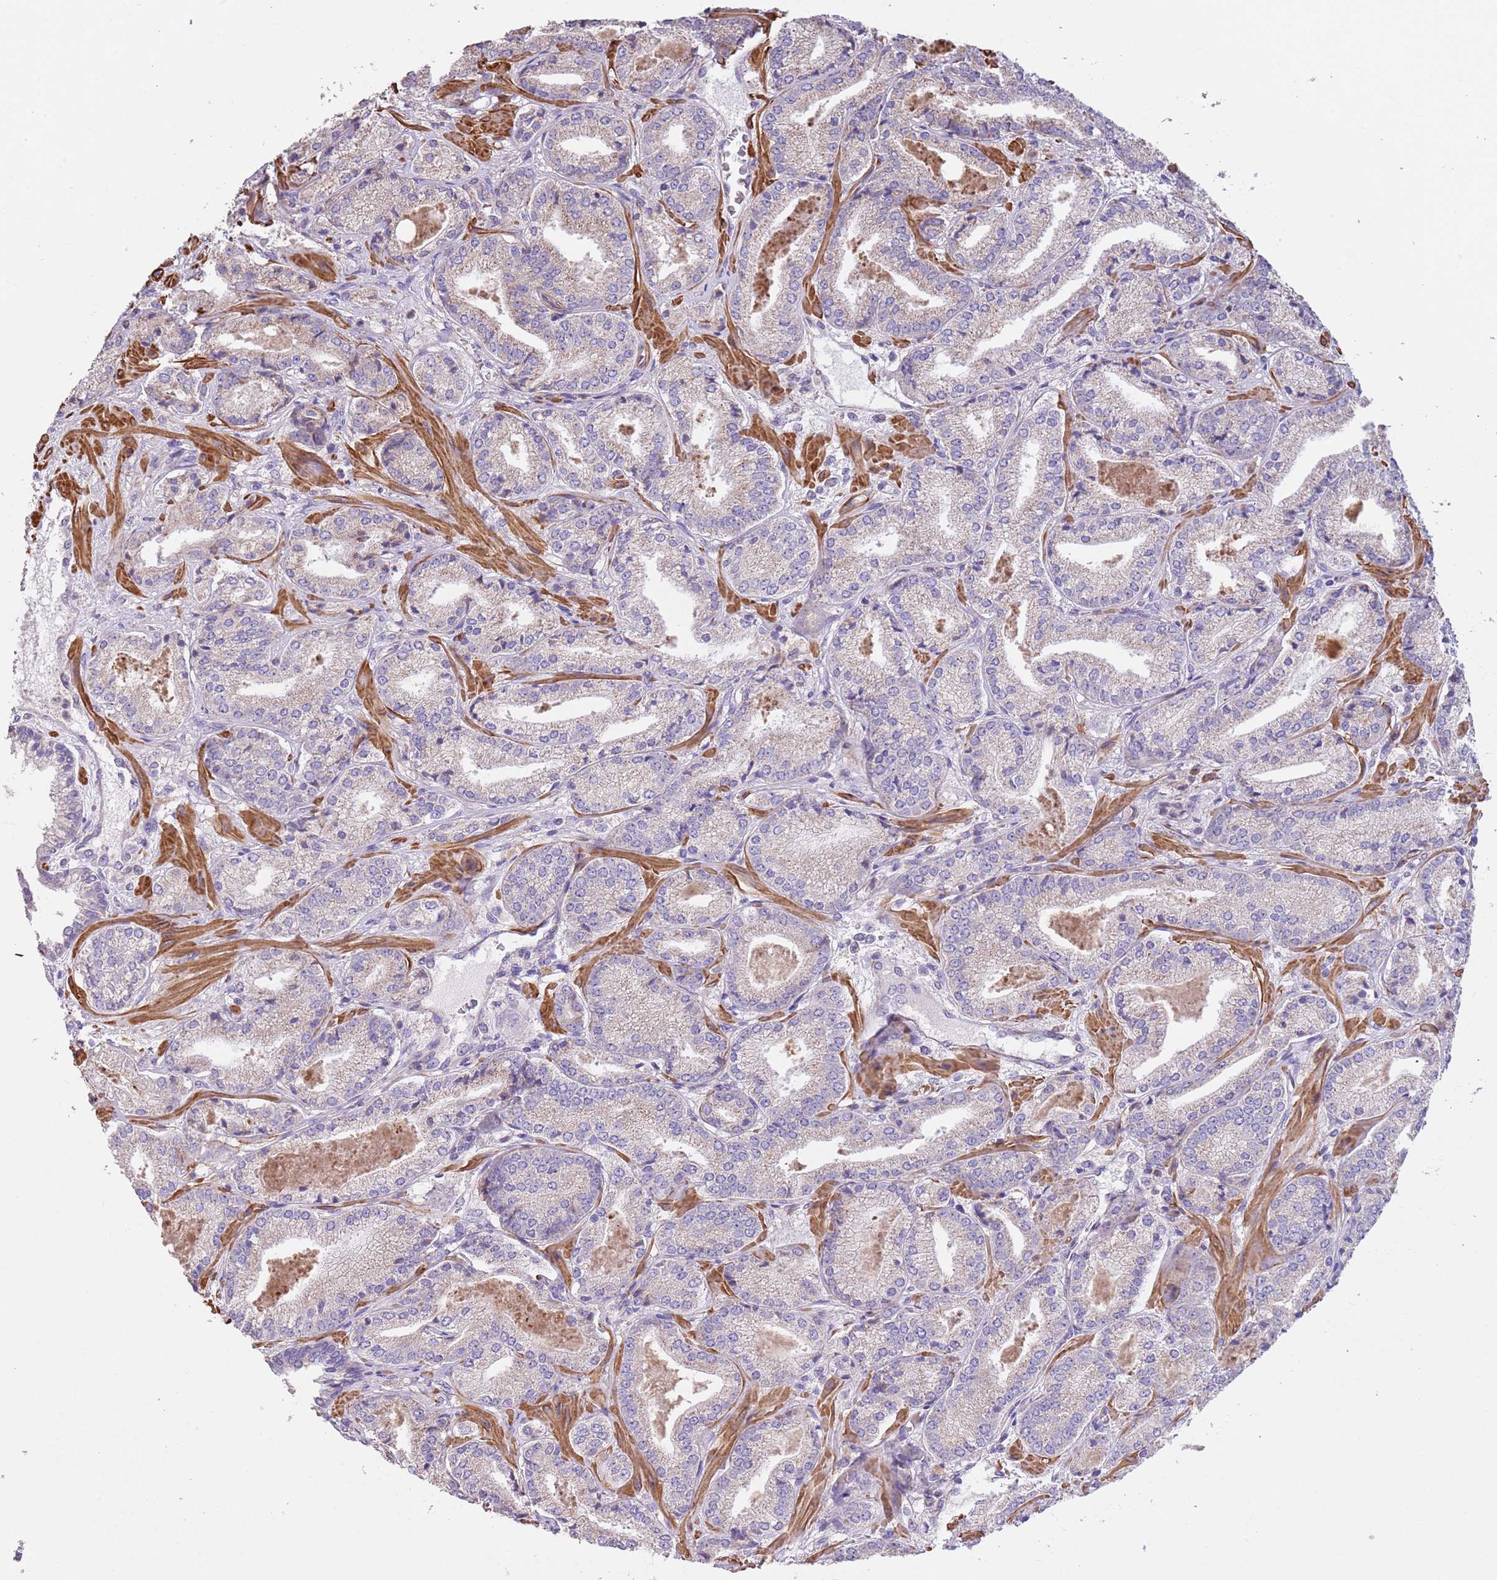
{"staining": {"intensity": "negative", "quantity": "none", "location": "none"}, "tissue": "prostate cancer", "cell_type": "Tumor cells", "image_type": "cancer", "snomed": [{"axis": "morphology", "description": "Adenocarcinoma, High grade"}, {"axis": "topography", "description": "Prostate"}], "caption": "Micrograph shows no significant protein expression in tumor cells of high-grade adenocarcinoma (prostate).", "gene": "PIGA", "patient": {"sex": "male", "age": 63}}